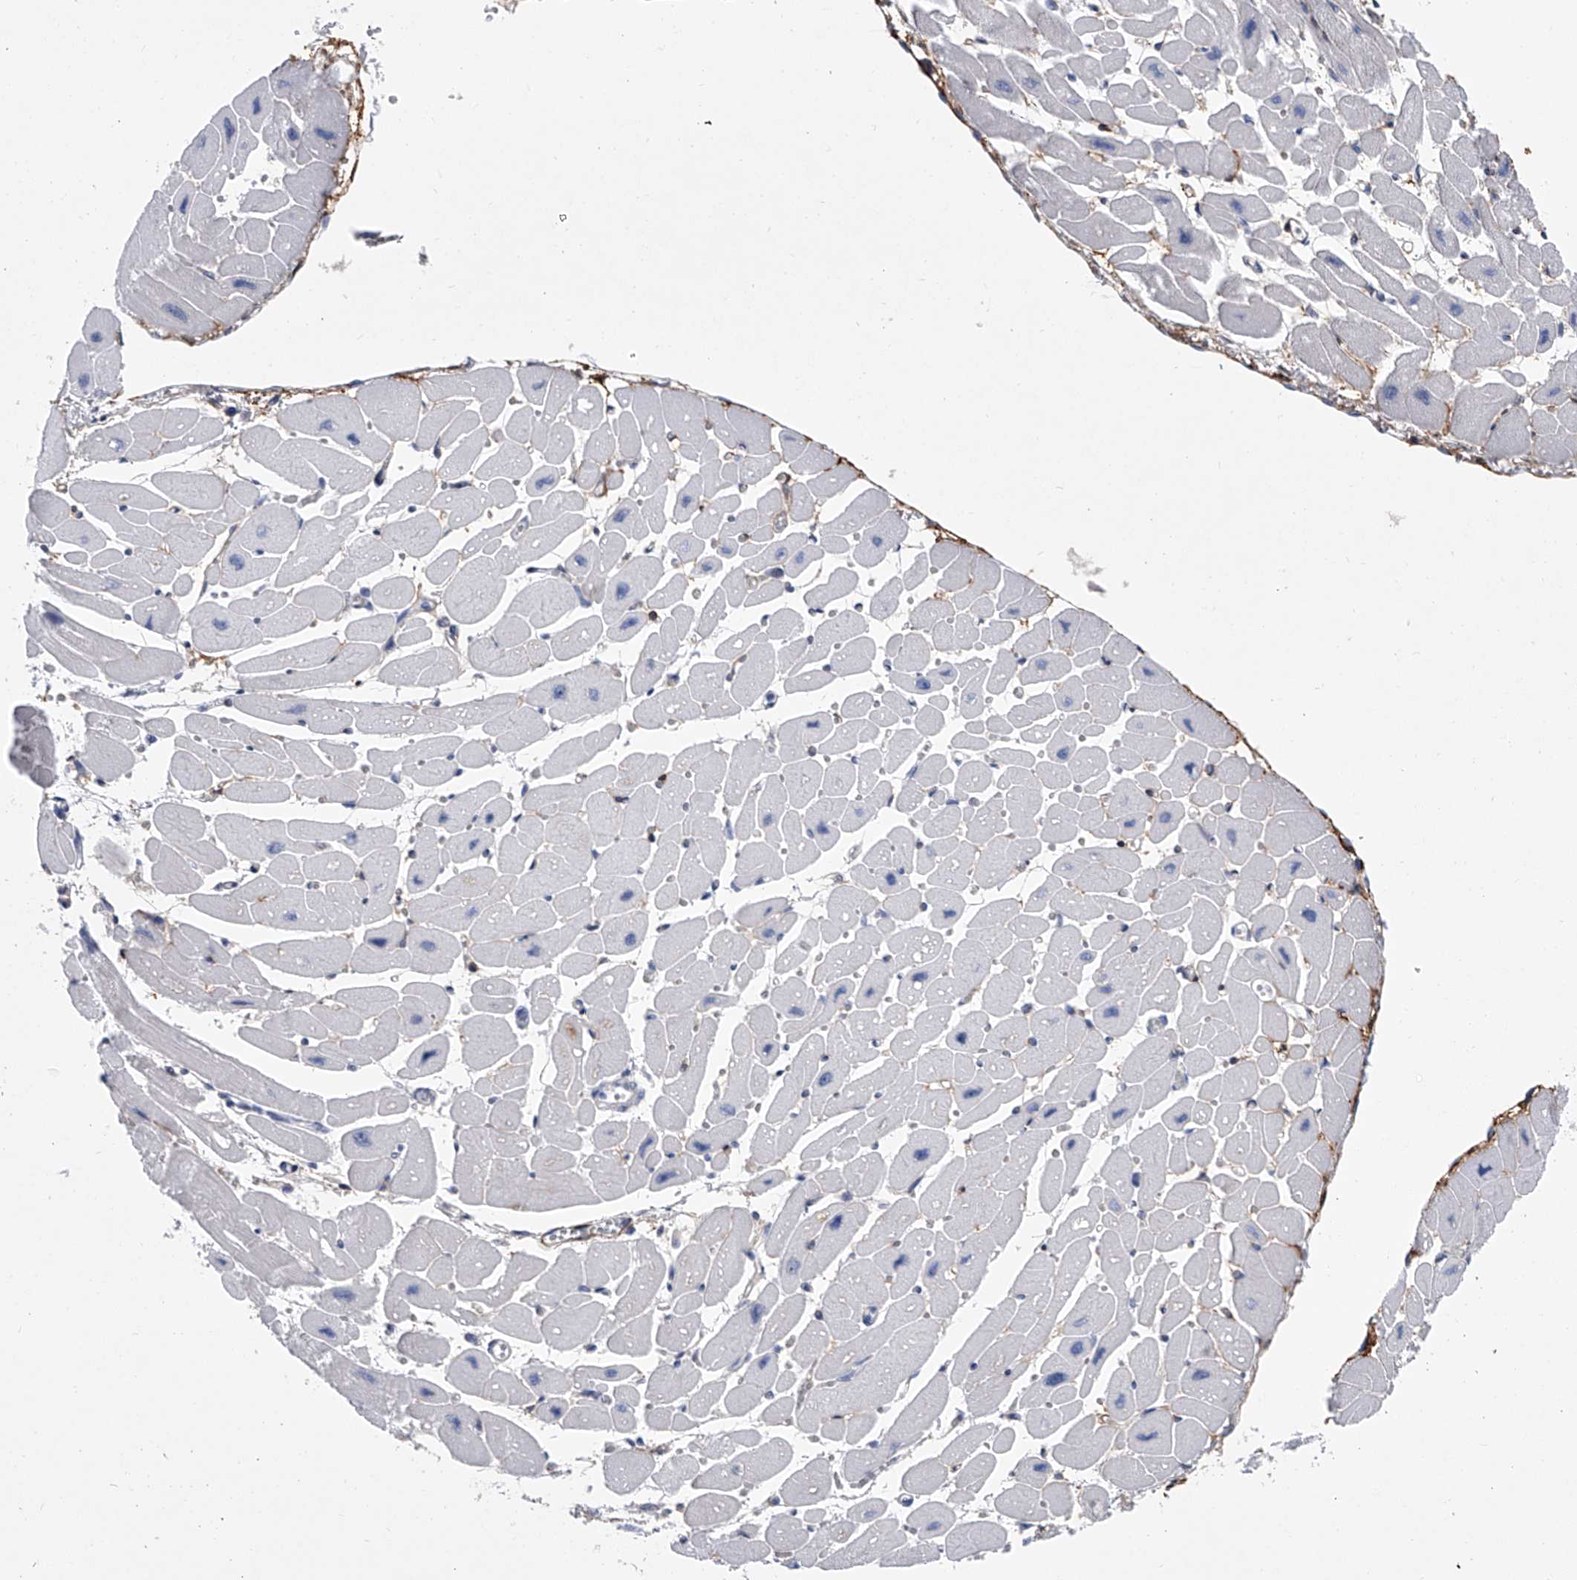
{"staining": {"intensity": "negative", "quantity": "none", "location": "none"}, "tissue": "heart muscle", "cell_type": "Cardiomyocytes", "image_type": "normal", "snomed": [{"axis": "morphology", "description": "Normal tissue, NOS"}, {"axis": "topography", "description": "Heart"}], "caption": "Photomicrograph shows no significant protein expression in cardiomyocytes of normal heart muscle. Brightfield microscopy of immunohistochemistry (IHC) stained with DAB (3,3'-diaminobenzidine) (brown) and hematoxylin (blue), captured at high magnification.", "gene": "ALG14", "patient": {"sex": "female", "age": 54}}